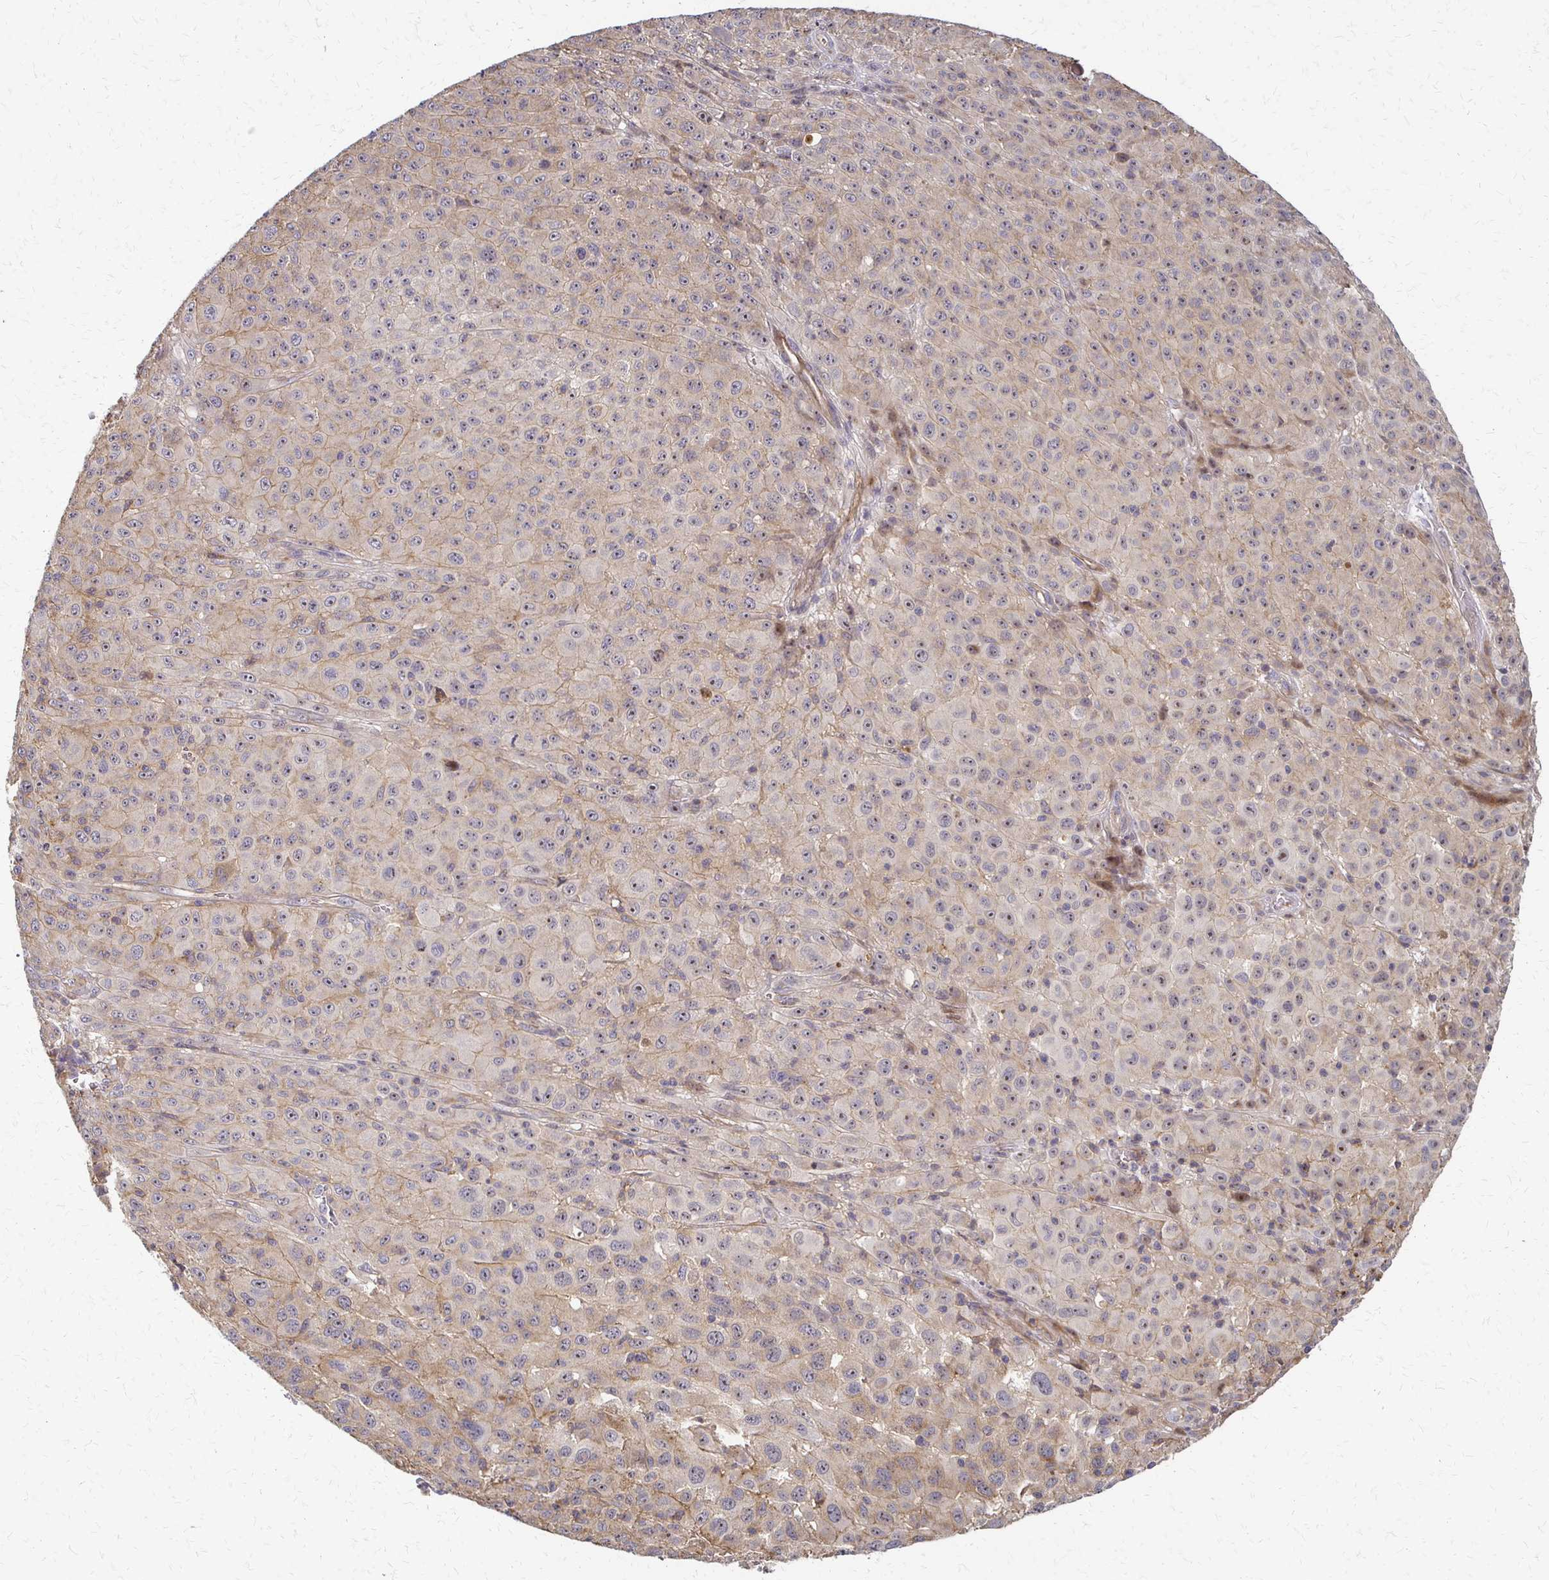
{"staining": {"intensity": "weak", "quantity": "<25%", "location": "cytoplasmic/membranous"}, "tissue": "melanoma", "cell_type": "Tumor cells", "image_type": "cancer", "snomed": [{"axis": "morphology", "description": "Malignant melanoma, NOS"}, {"axis": "topography", "description": "Skin"}], "caption": "Immunohistochemical staining of melanoma reveals no significant positivity in tumor cells.", "gene": "SLC9A9", "patient": {"sex": "male", "age": 73}}